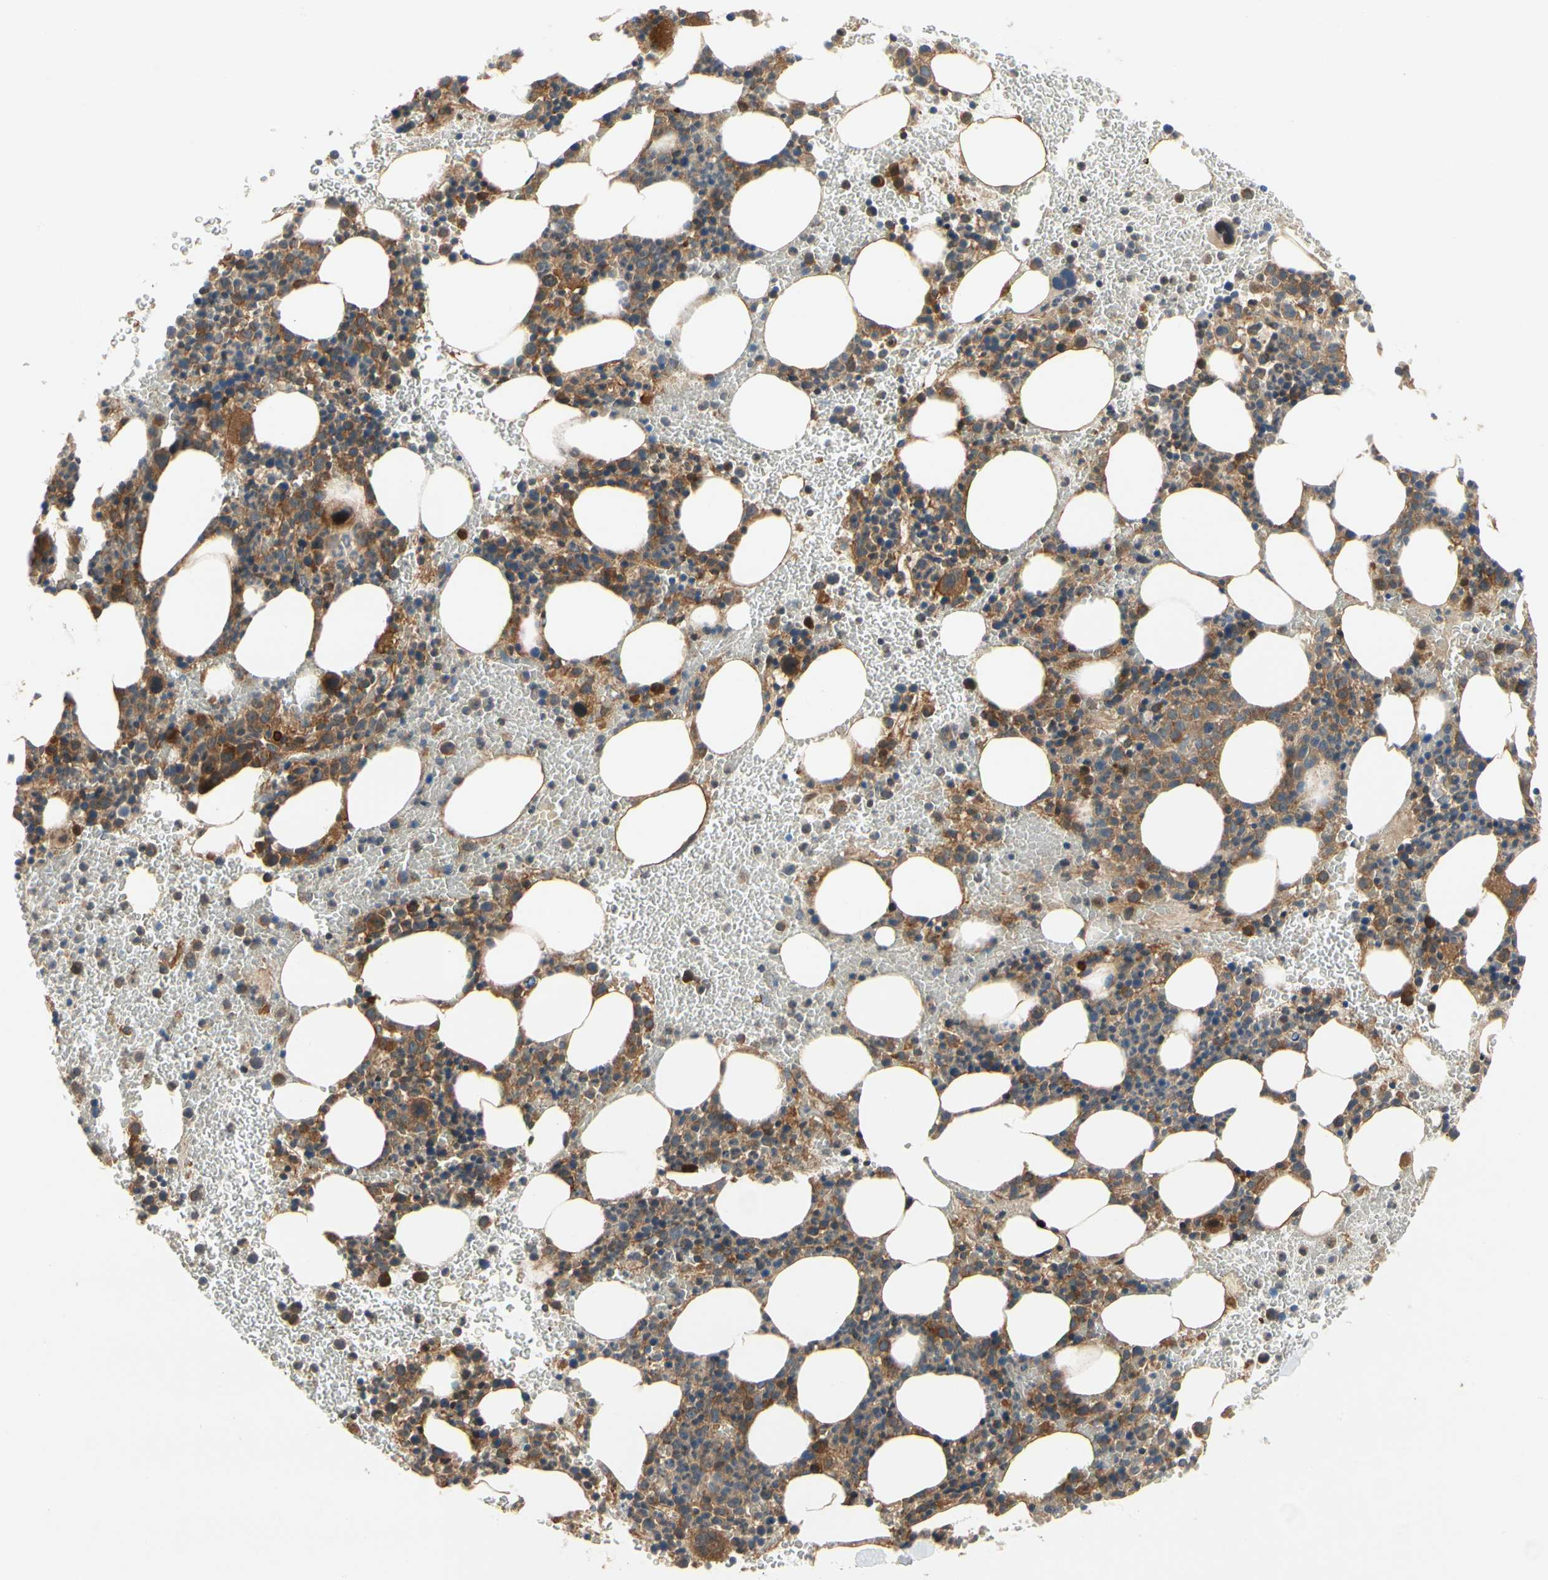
{"staining": {"intensity": "moderate", "quantity": "25%-75%", "location": "cytoplasmic/membranous"}, "tissue": "bone marrow", "cell_type": "Hematopoietic cells", "image_type": "normal", "snomed": [{"axis": "morphology", "description": "Normal tissue, NOS"}, {"axis": "morphology", "description": "Inflammation, NOS"}, {"axis": "topography", "description": "Bone marrow"}], "caption": "Protein staining by IHC exhibits moderate cytoplasmic/membranous expression in about 25%-75% of hematopoietic cells in benign bone marrow.", "gene": "TDRP", "patient": {"sex": "female", "age": 54}}